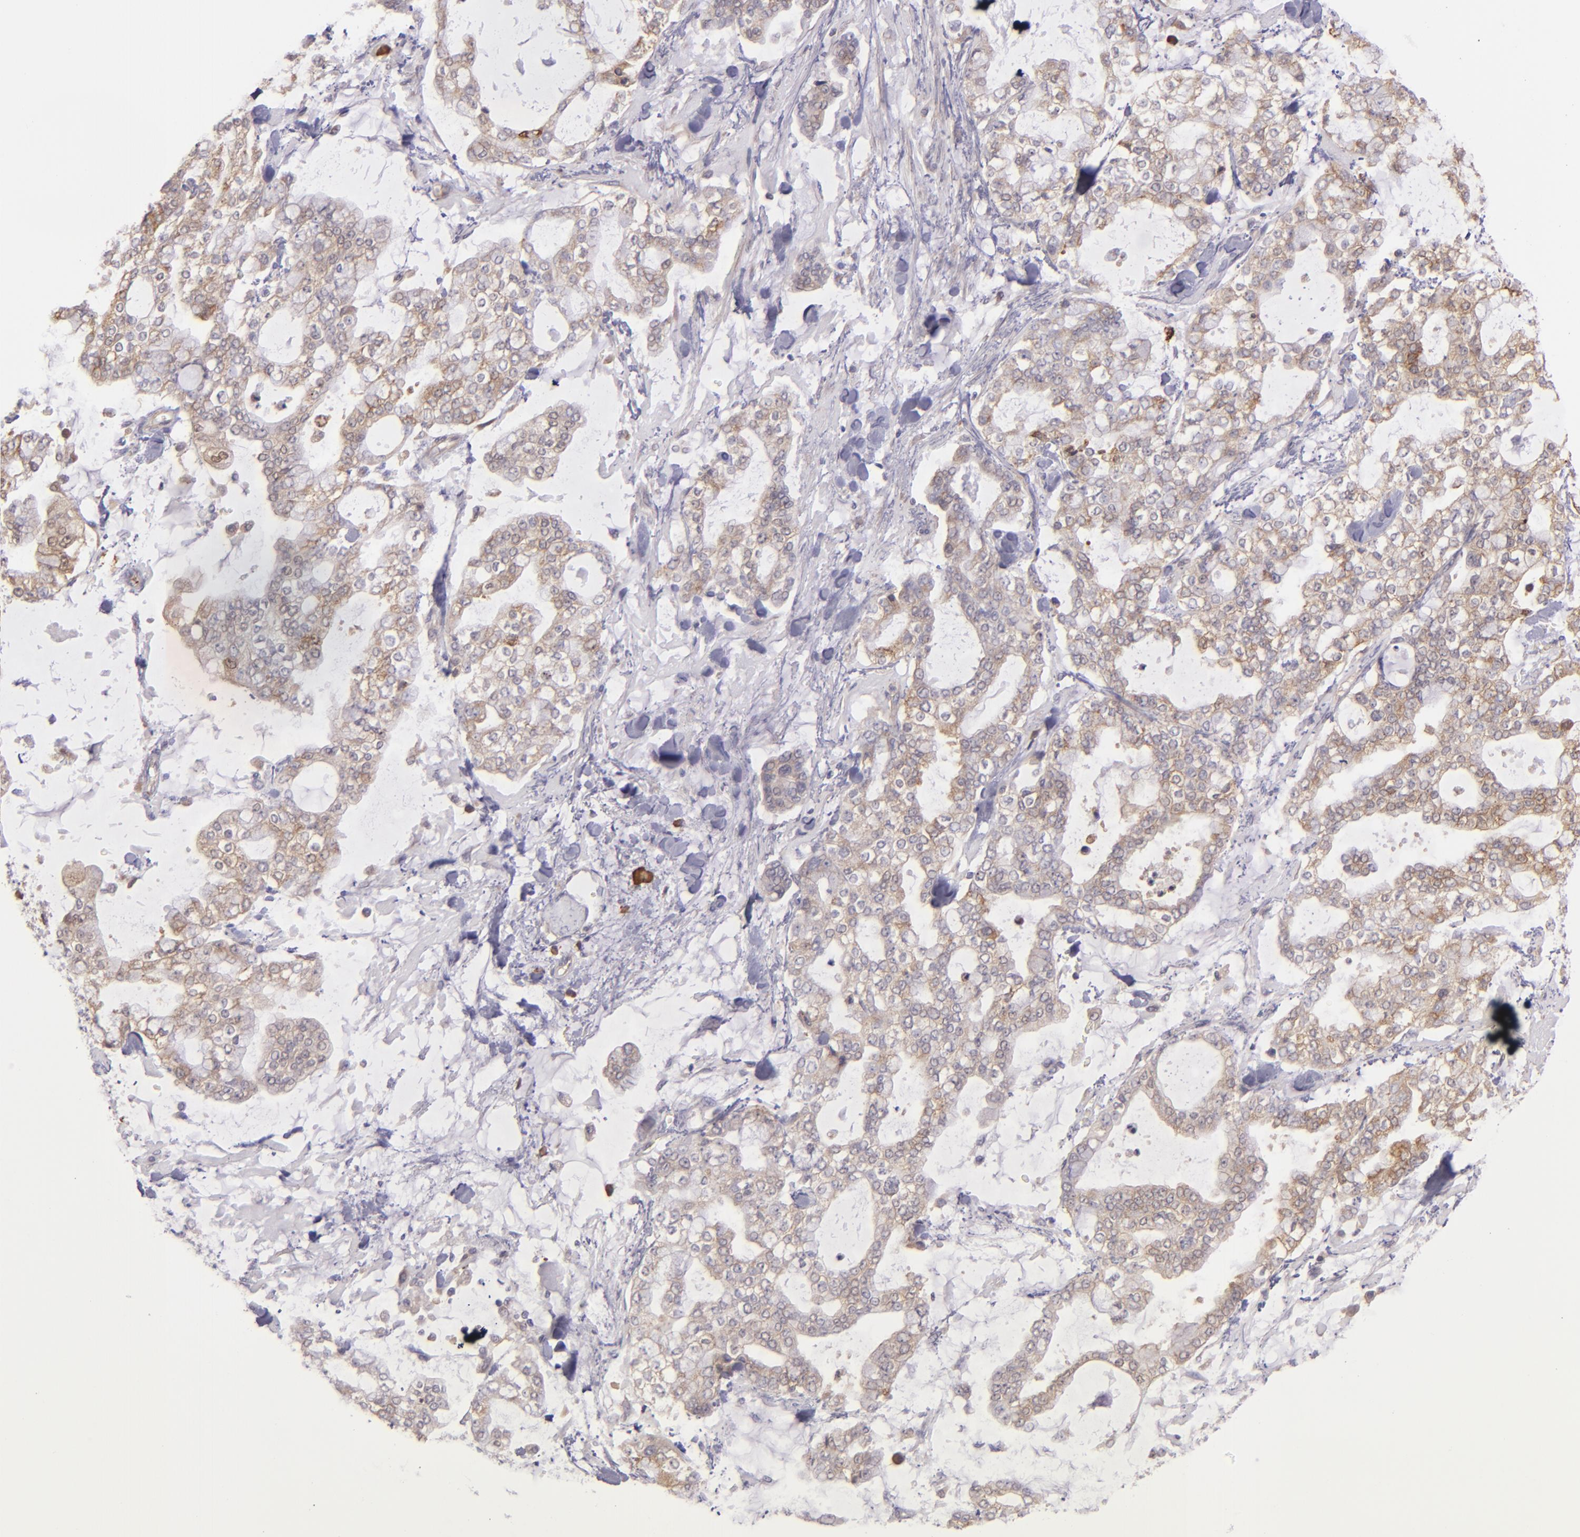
{"staining": {"intensity": "moderate", "quantity": ">75%", "location": "cytoplasmic/membranous"}, "tissue": "stomach cancer", "cell_type": "Tumor cells", "image_type": "cancer", "snomed": [{"axis": "morphology", "description": "Normal tissue, NOS"}, {"axis": "morphology", "description": "Adenocarcinoma, NOS"}, {"axis": "topography", "description": "Stomach, upper"}, {"axis": "topography", "description": "Stomach"}], "caption": "Tumor cells demonstrate medium levels of moderate cytoplasmic/membranous staining in approximately >75% of cells in human stomach cancer.", "gene": "ECE1", "patient": {"sex": "male", "age": 76}}